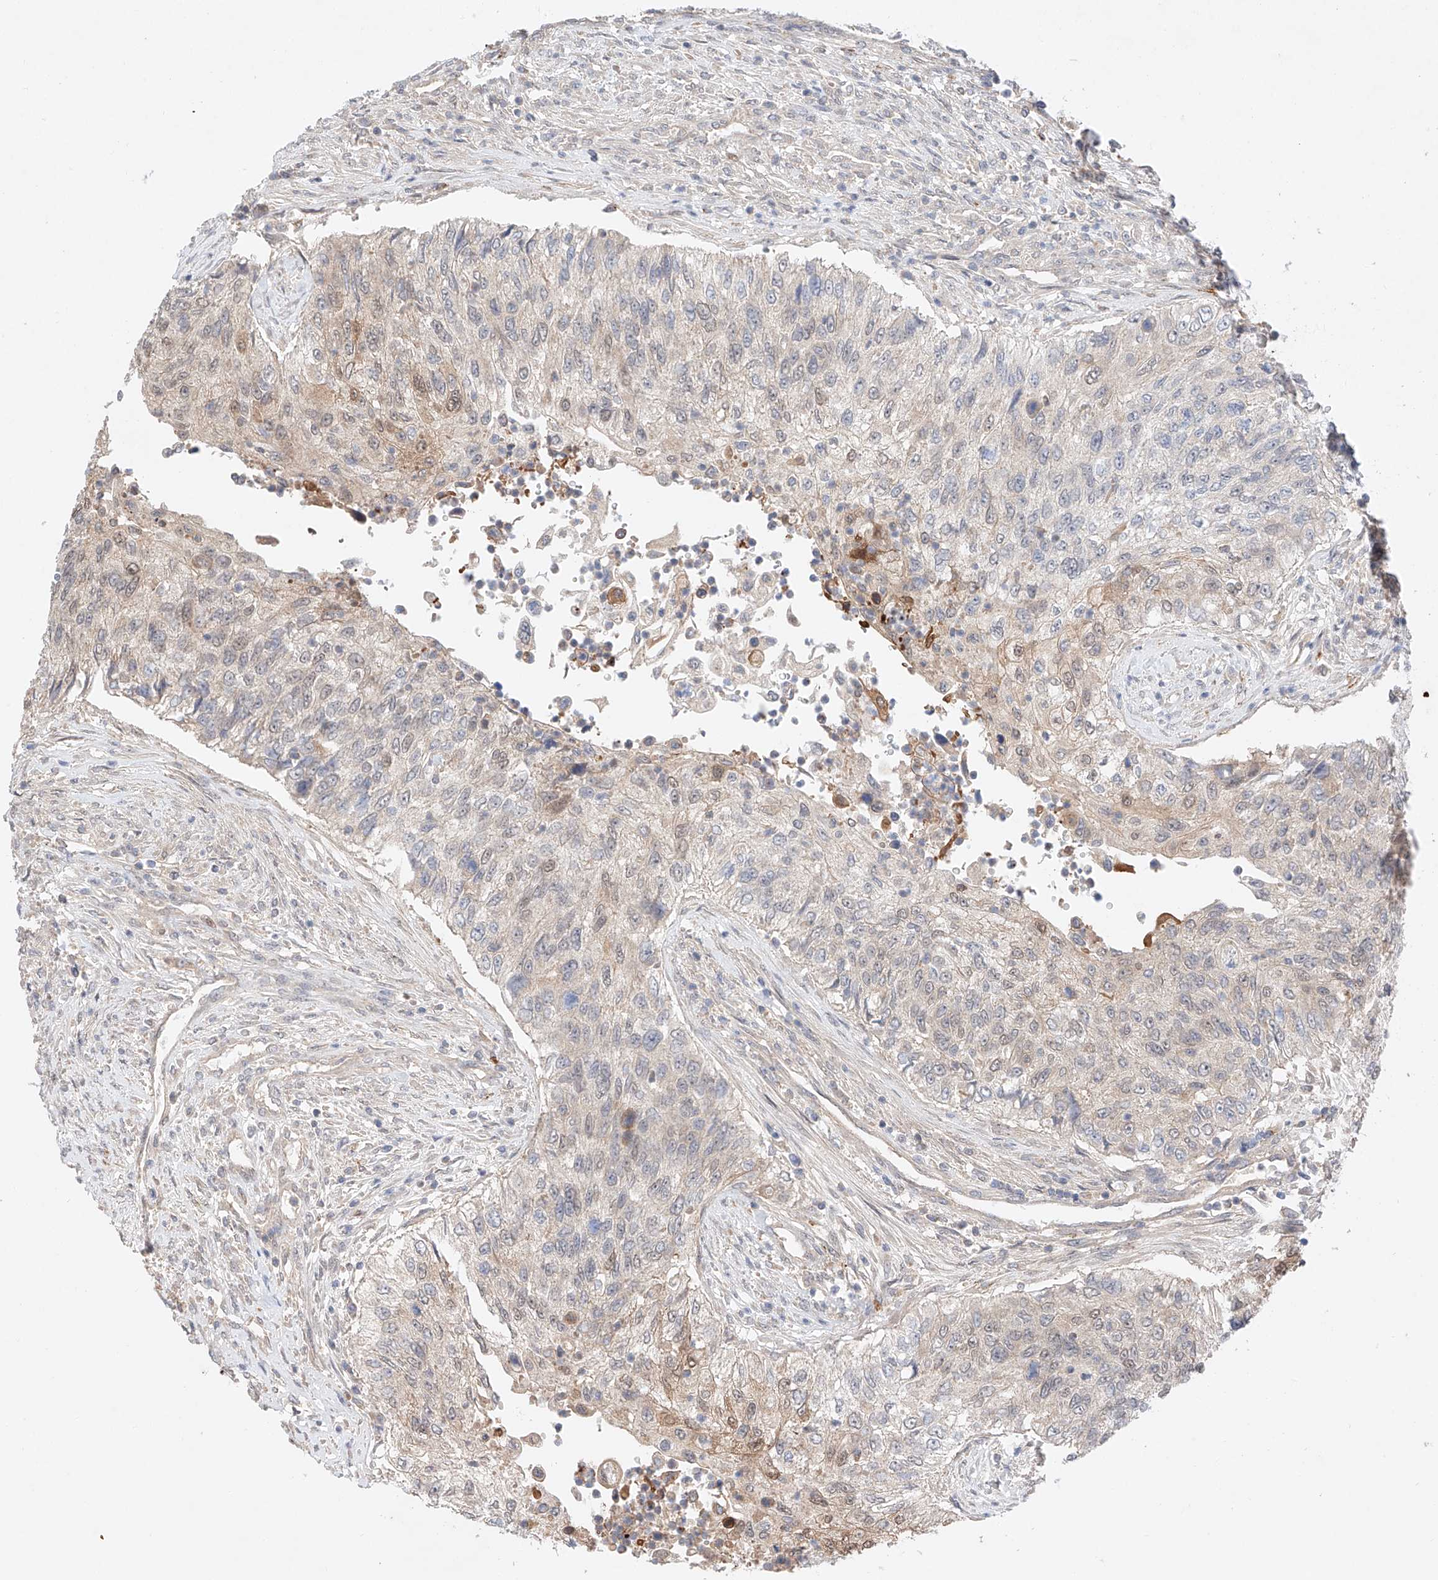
{"staining": {"intensity": "moderate", "quantity": "<25%", "location": "cytoplasmic/membranous"}, "tissue": "urothelial cancer", "cell_type": "Tumor cells", "image_type": "cancer", "snomed": [{"axis": "morphology", "description": "Urothelial carcinoma, High grade"}, {"axis": "topography", "description": "Urinary bladder"}], "caption": "DAB (3,3'-diaminobenzidine) immunohistochemical staining of human urothelial carcinoma (high-grade) shows moderate cytoplasmic/membranous protein staining in approximately <25% of tumor cells. (Brightfield microscopy of DAB IHC at high magnification).", "gene": "GCNT1", "patient": {"sex": "female", "age": 60}}